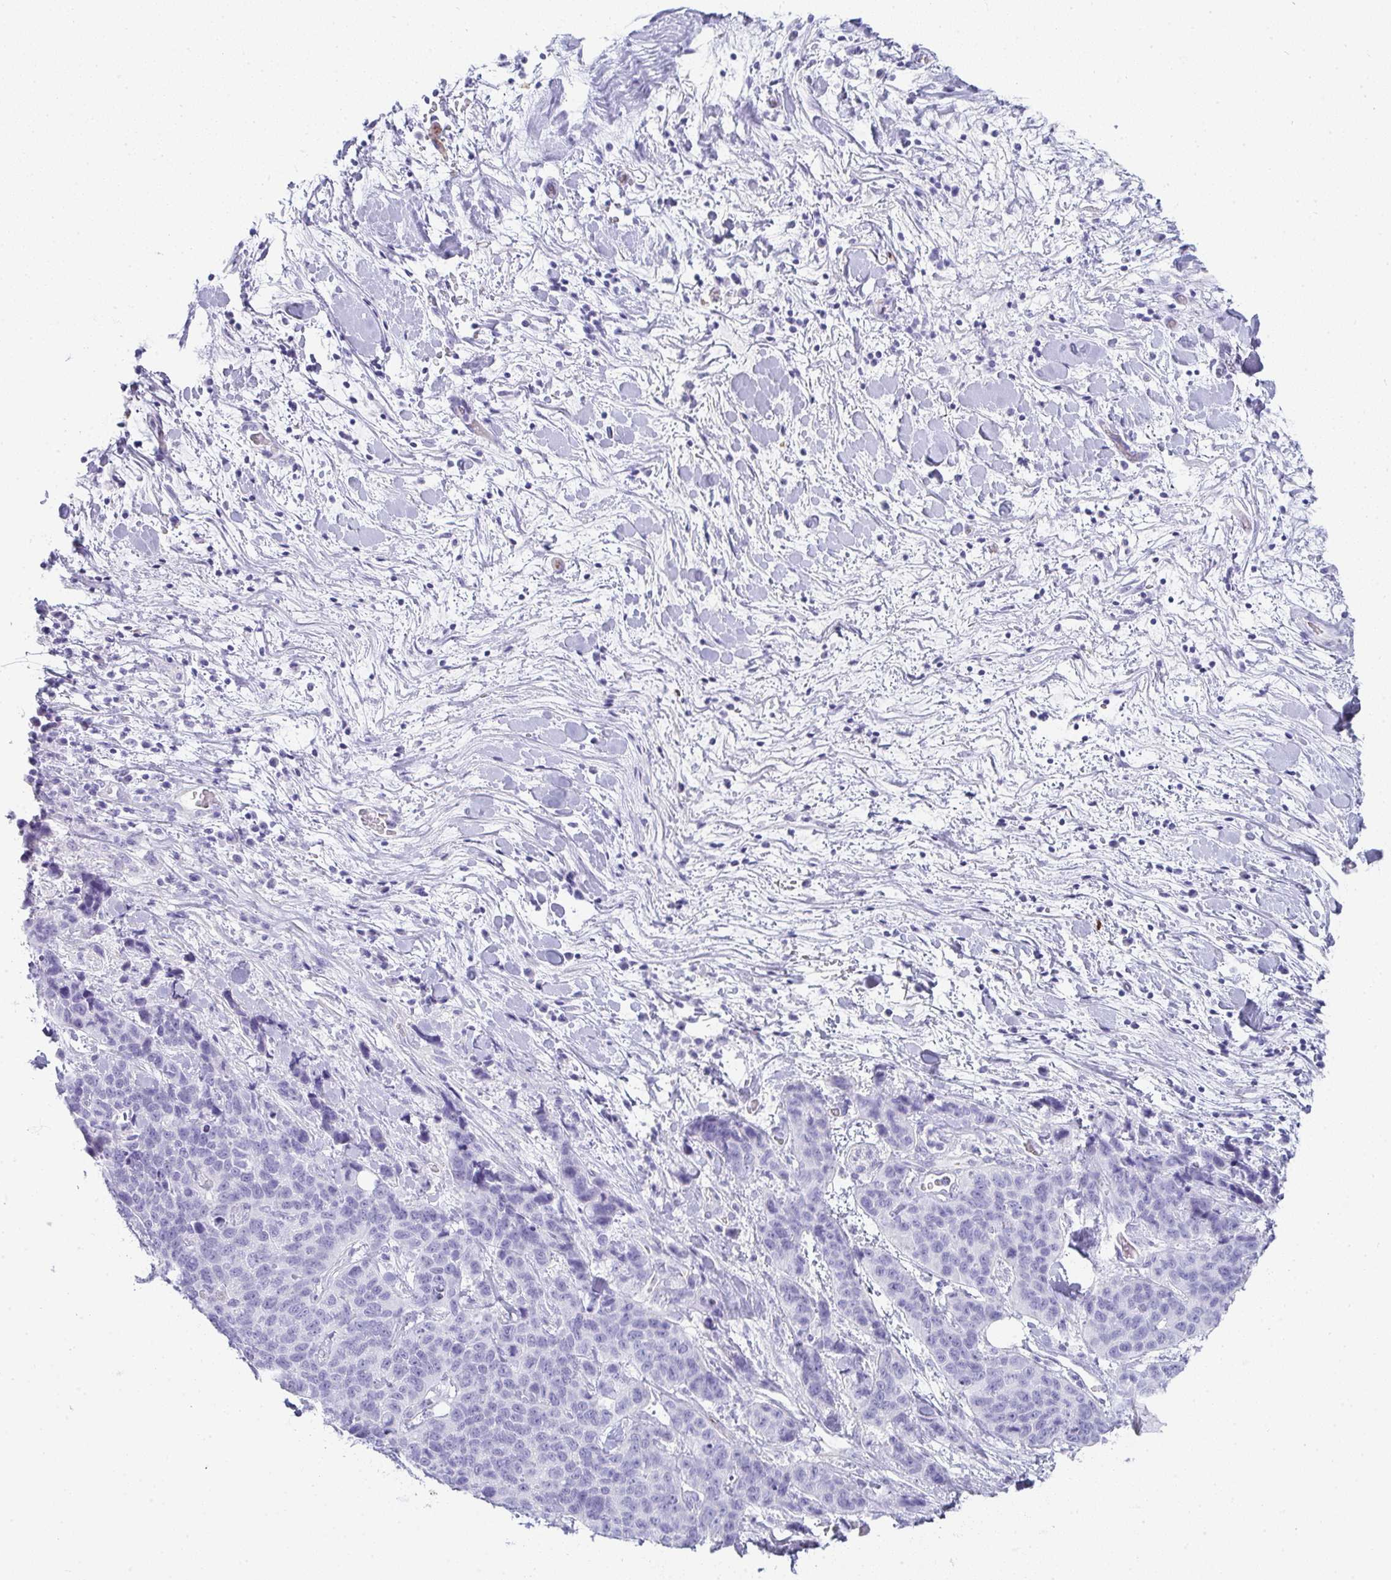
{"staining": {"intensity": "negative", "quantity": "none", "location": "none"}, "tissue": "lung cancer", "cell_type": "Tumor cells", "image_type": "cancer", "snomed": [{"axis": "morphology", "description": "Squamous cell carcinoma, NOS"}, {"axis": "topography", "description": "Lung"}], "caption": "Tumor cells are negative for protein expression in human lung cancer.", "gene": "PRND", "patient": {"sex": "male", "age": 62}}